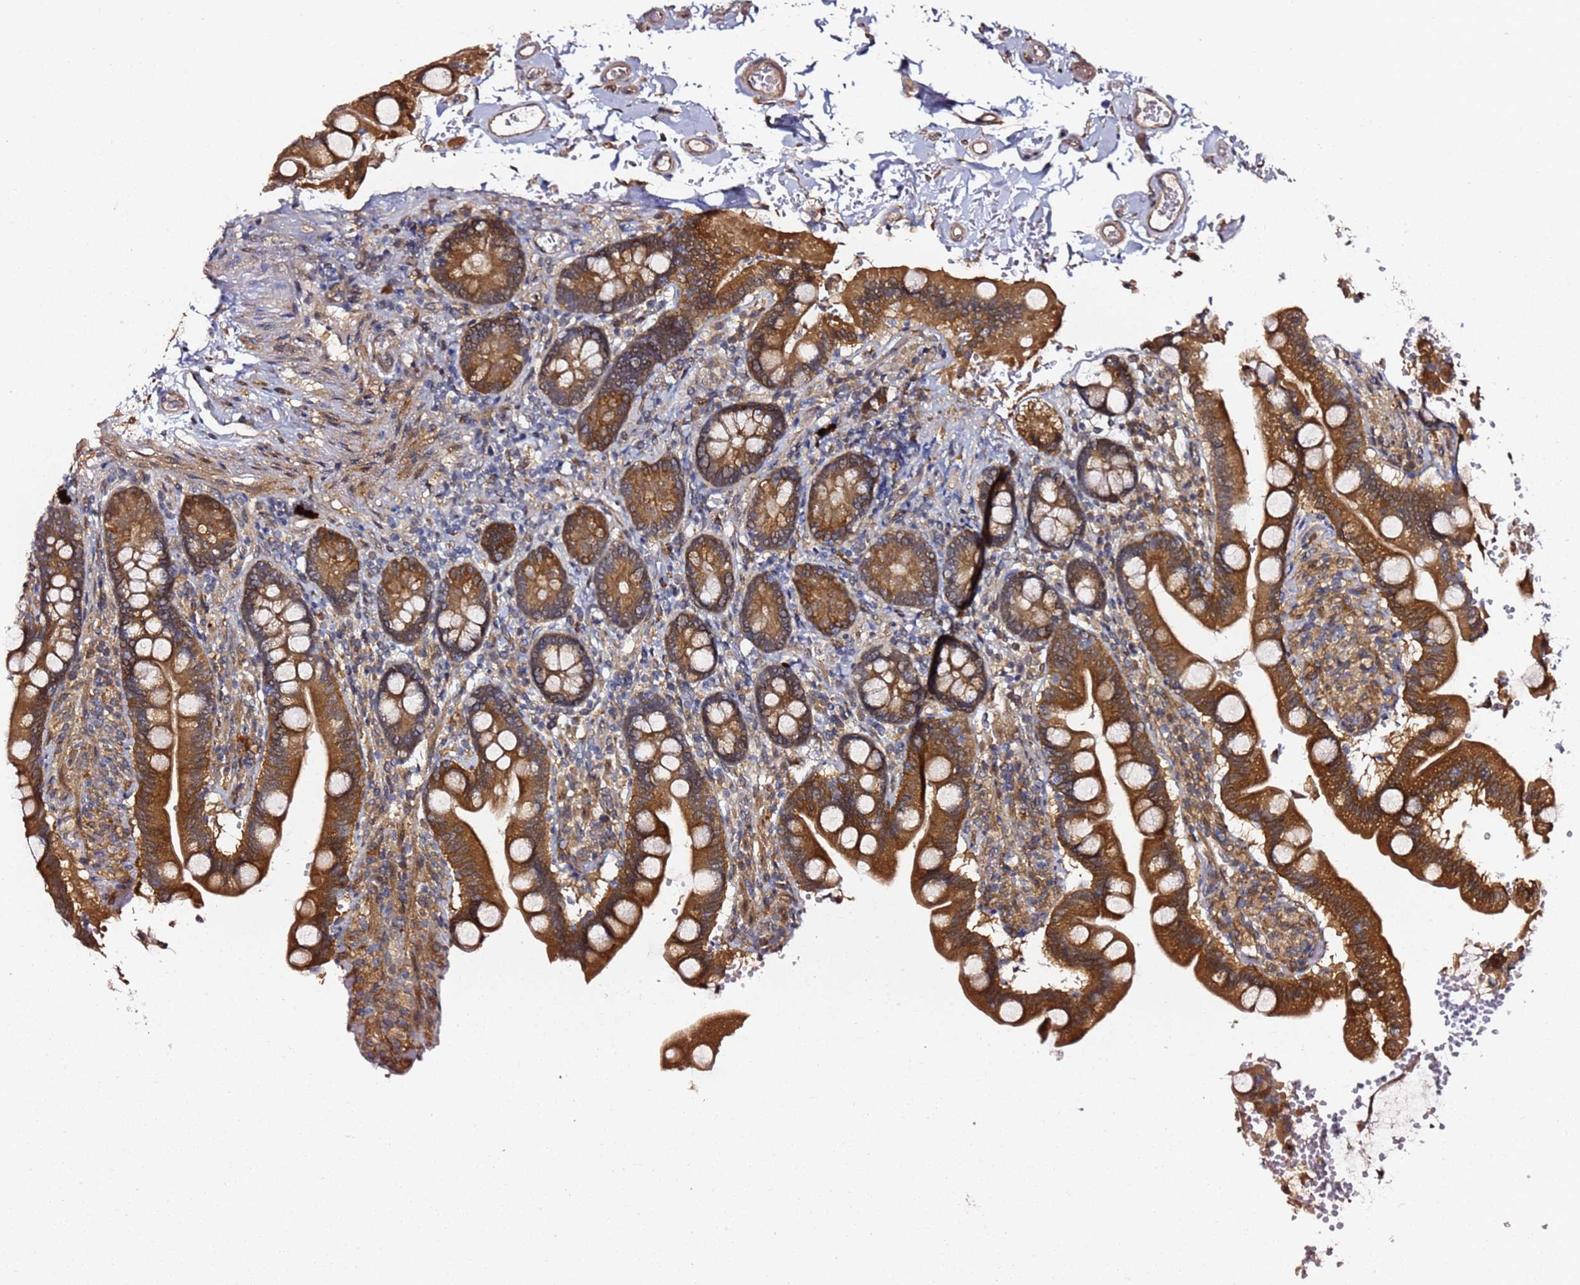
{"staining": {"intensity": "strong", "quantity": ">75%", "location": "cytoplasmic/membranous"}, "tissue": "small intestine", "cell_type": "Glandular cells", "image_type": "normal", "snomed": [{"axis": "morphology", "description": "Normal tissue, NOS"}, {"axis": "topography", "description": "Small intestine"}], "caption": "Protein staining of unremarkable small intestine demonstrates strong cytoplasmic/membranous staining in approximately >75% of glandular cells. (brown staining indicates protein expression, while blue staining denotes nuclei).", "gene": "PRKAB2", "patient": {"sex": "female", "age": 64}}